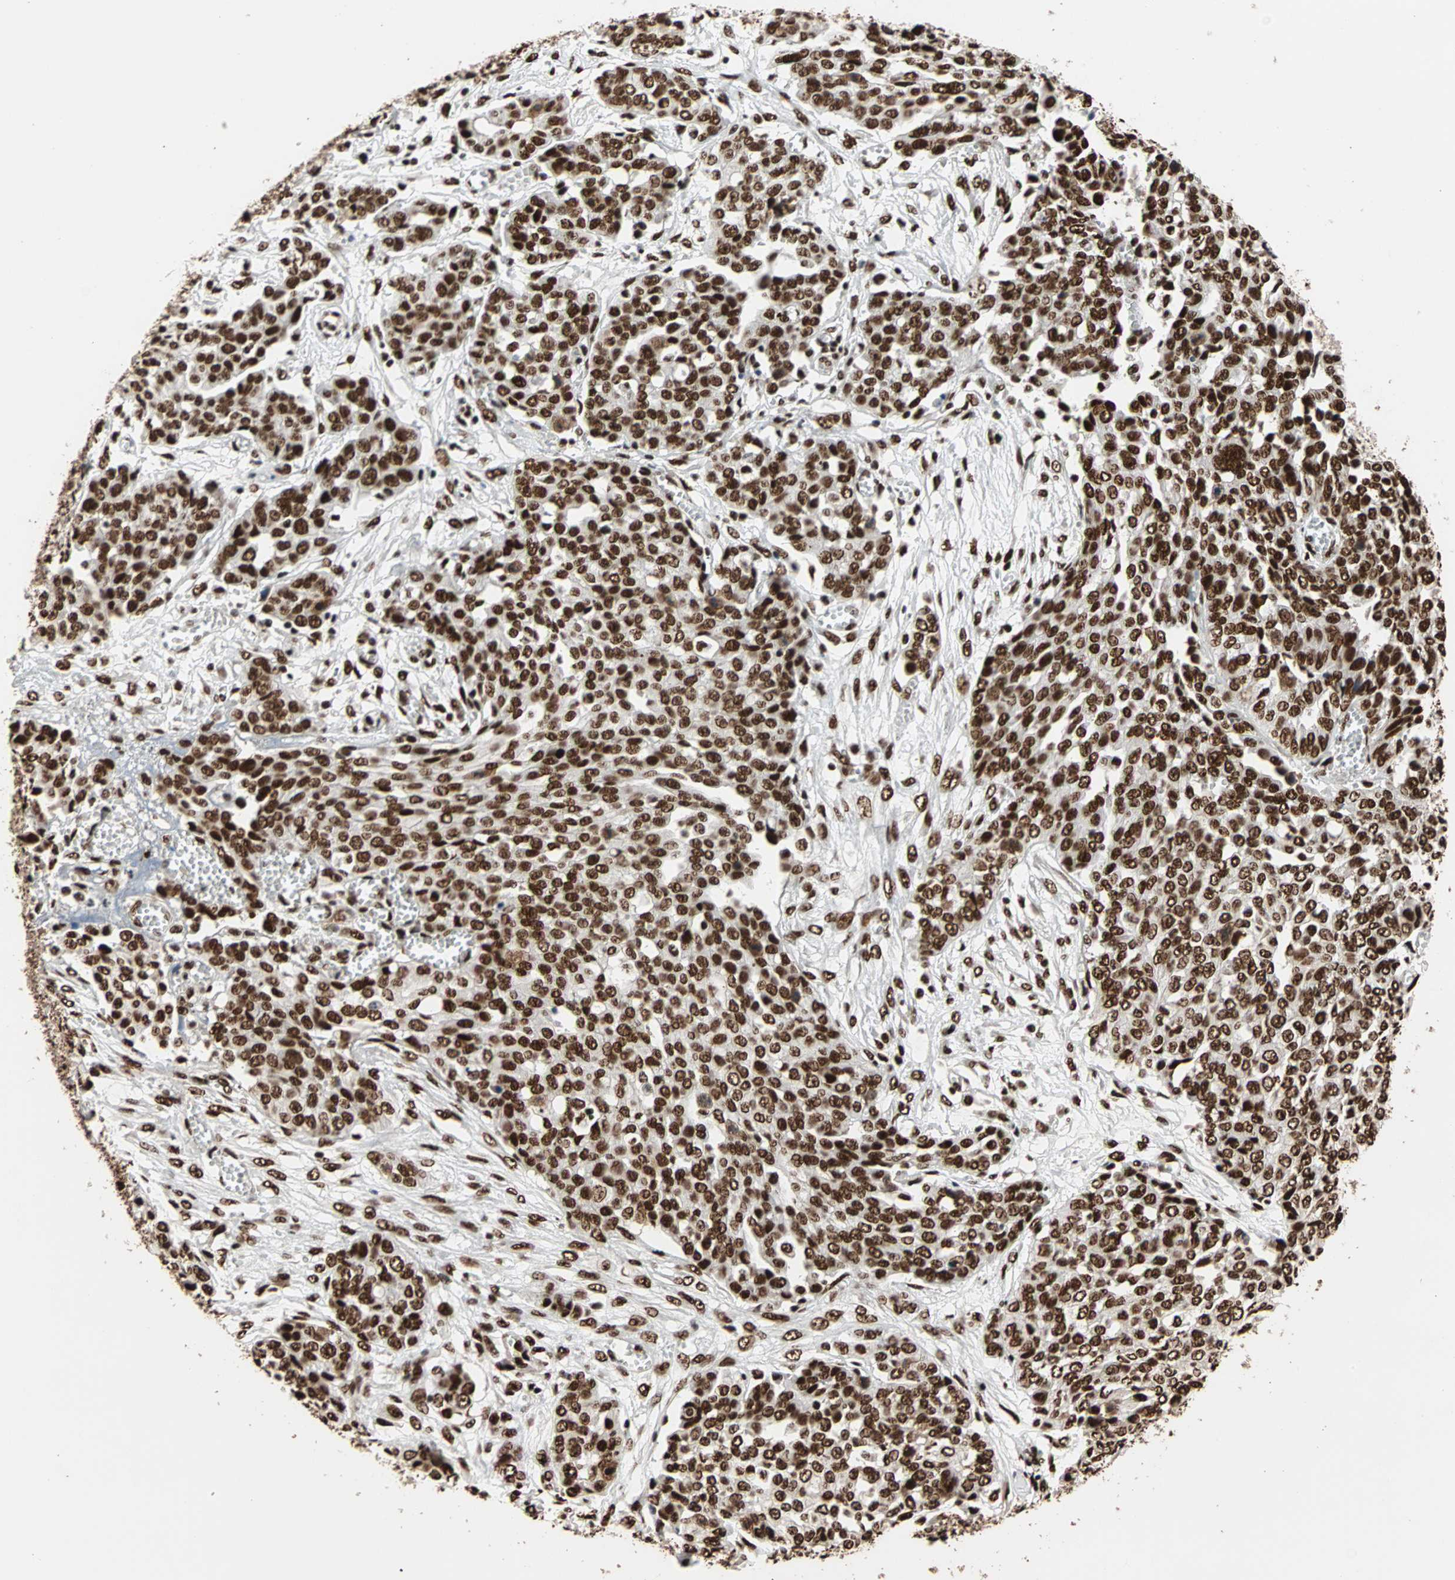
{"staining": {"intensity": "strong", "quantity": ">75%", "location": "nuclear"}, "tissue": "ovarian cancer", "cell_type": "Tumor cells", "image_type": "cancer", "snomed": [{"axis": "morphology", "description": "Cystadenocarcinoma, serous, NOS"}, {"axis": "topography", "description": "Soft tissue"}, {"axis": "topography", "description": "Ovary"}], "caption": "This image displays immunohistochemistry staining of human serous cystadenocarcinoma (ovarian), with high strong nuclear expression in approximately >75% of tumor cells.", "gene": "ILF2", "patient": {"sex": "female", "age": 57}}